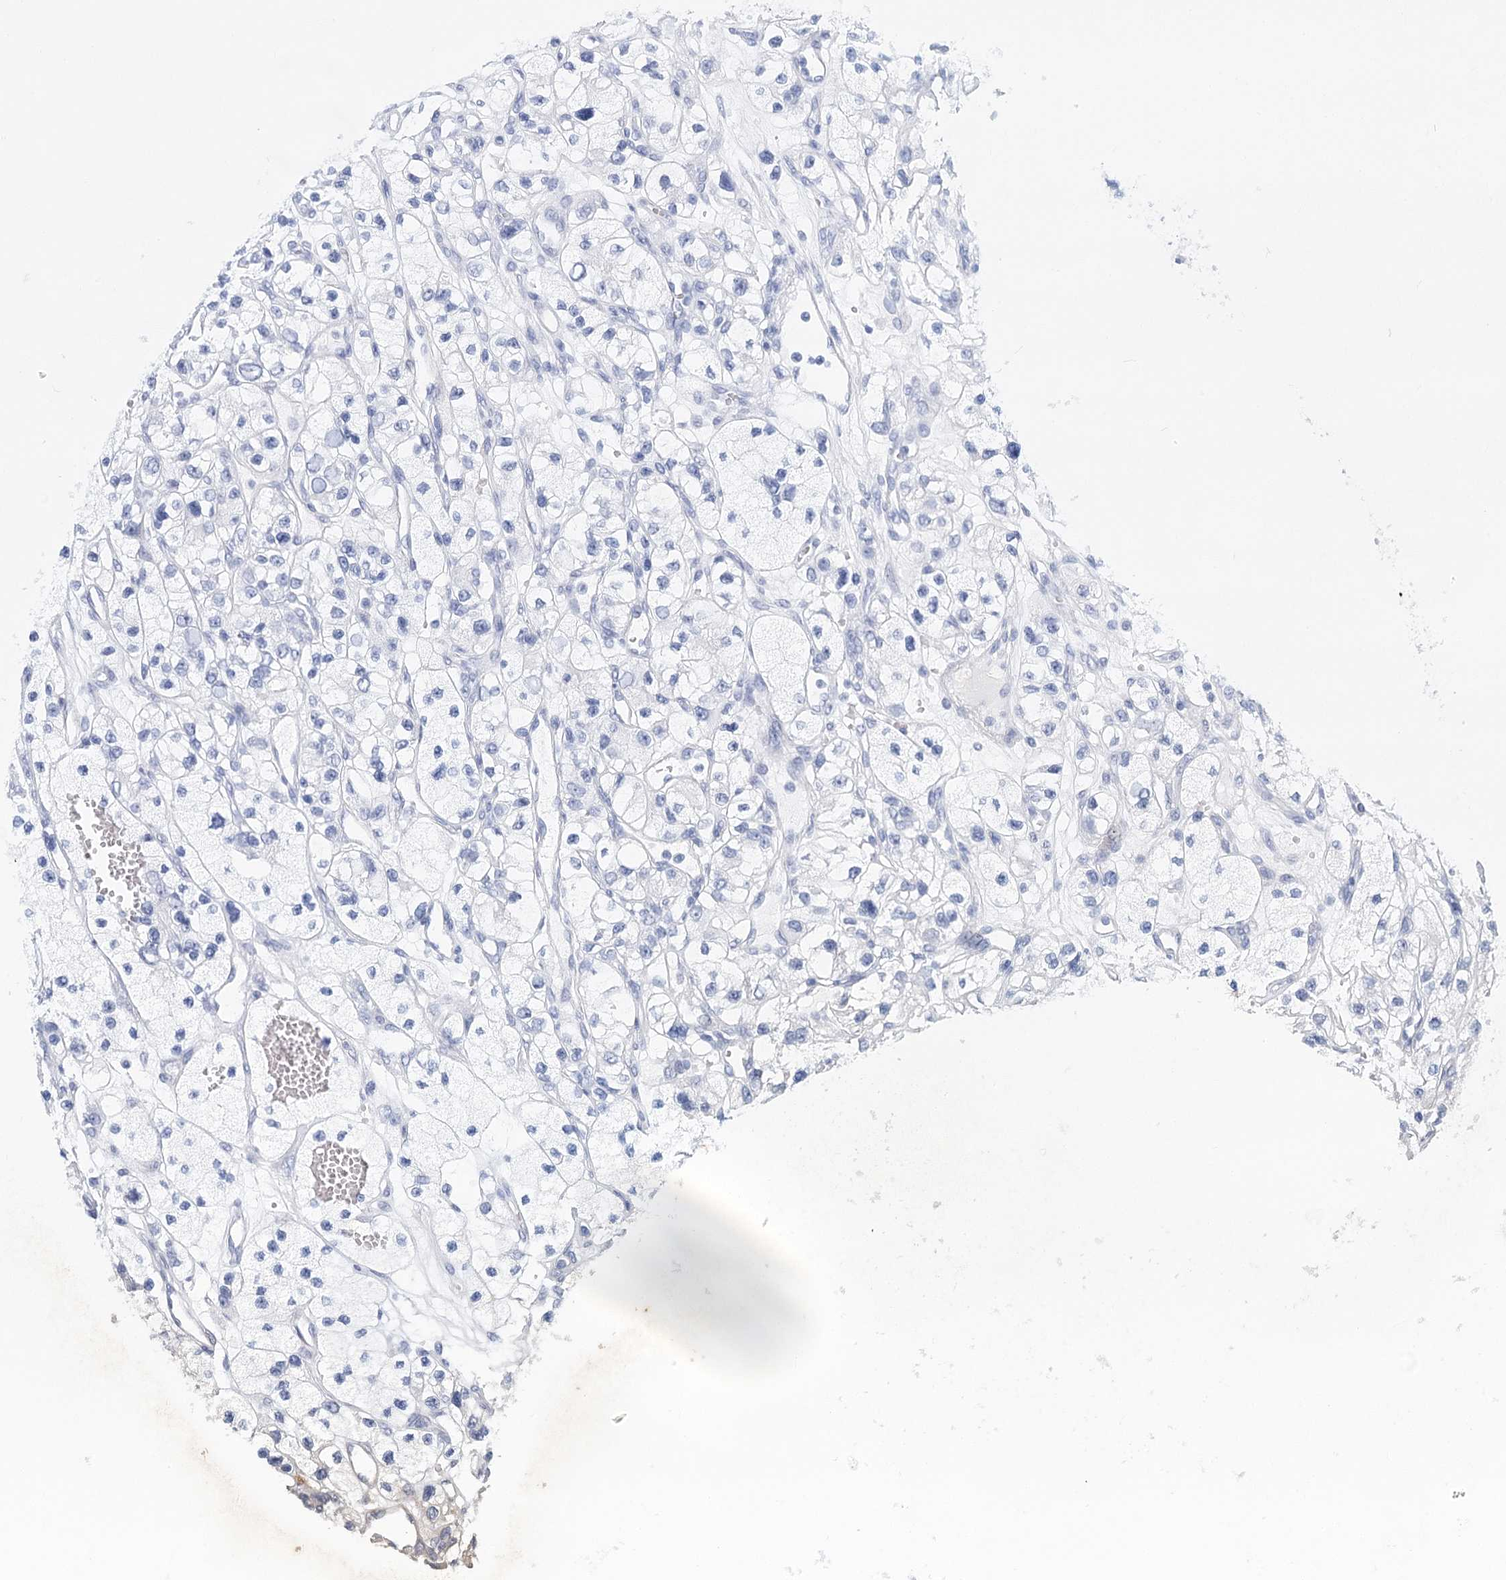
{"staining": {"intensity": "negative", "quantity": "none", "location": "none"}, "tissue": "renal cancer", "cell_type": "Tumor cells", "image_type": "cancer", "snomed": [{"axis": "morphology", "description": "Adenocarcinoma, NOS"}, {"axis": "topography", "description": "Kidney"}], "caption": "This is a image of immunohistochemistry (IHC) staining of adenocarcinoma (renal), which shows no expression in tumor cells. (DAB immunohistochemistry (IHC), high magnification).", "gene": "TEX12", "patient": {"sex": "female", "age": 57}}